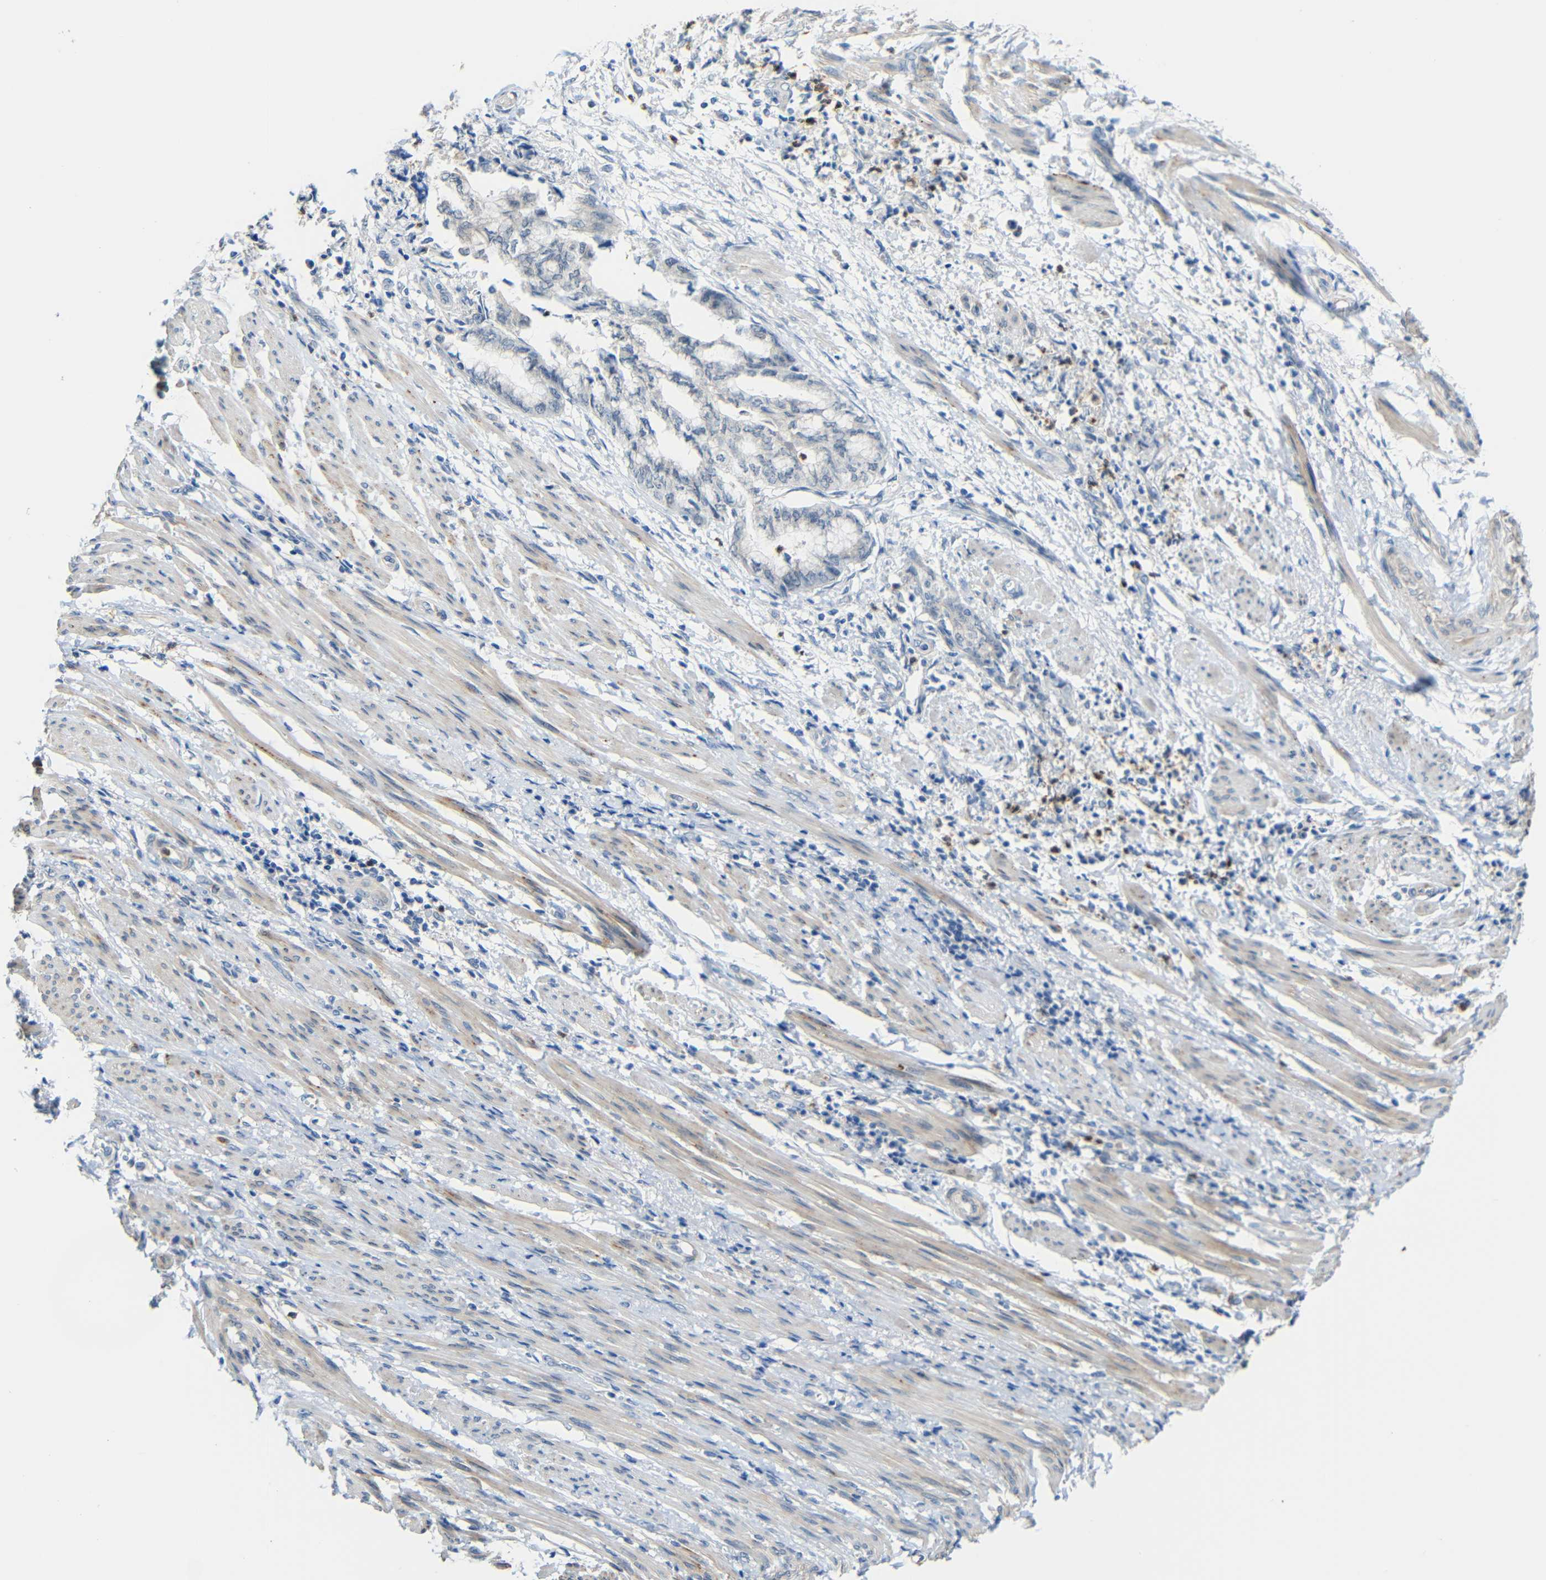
{"staining": {"intensity": "negative", "quantity": "none", "location": "none"}, "tissue": "endometrial cancer", "cell_type": "Tumor cells", "image_type": "cancer", "snomed": [{"axis": "morphology", "description": "Necrosis, NOS"}, {"axis": "morphology", "description": "Adenocarcinoma, NOS"}, {"axis": "topography", "description": "Endometrium"}], "caption": "Endometrial cancer (adenocarcinoma) stained for a protein using immunohistochemistry demonstrates no expression tumor cells.", "gene": "STBD1", "patient": {"sex": "female", "age": 79}}